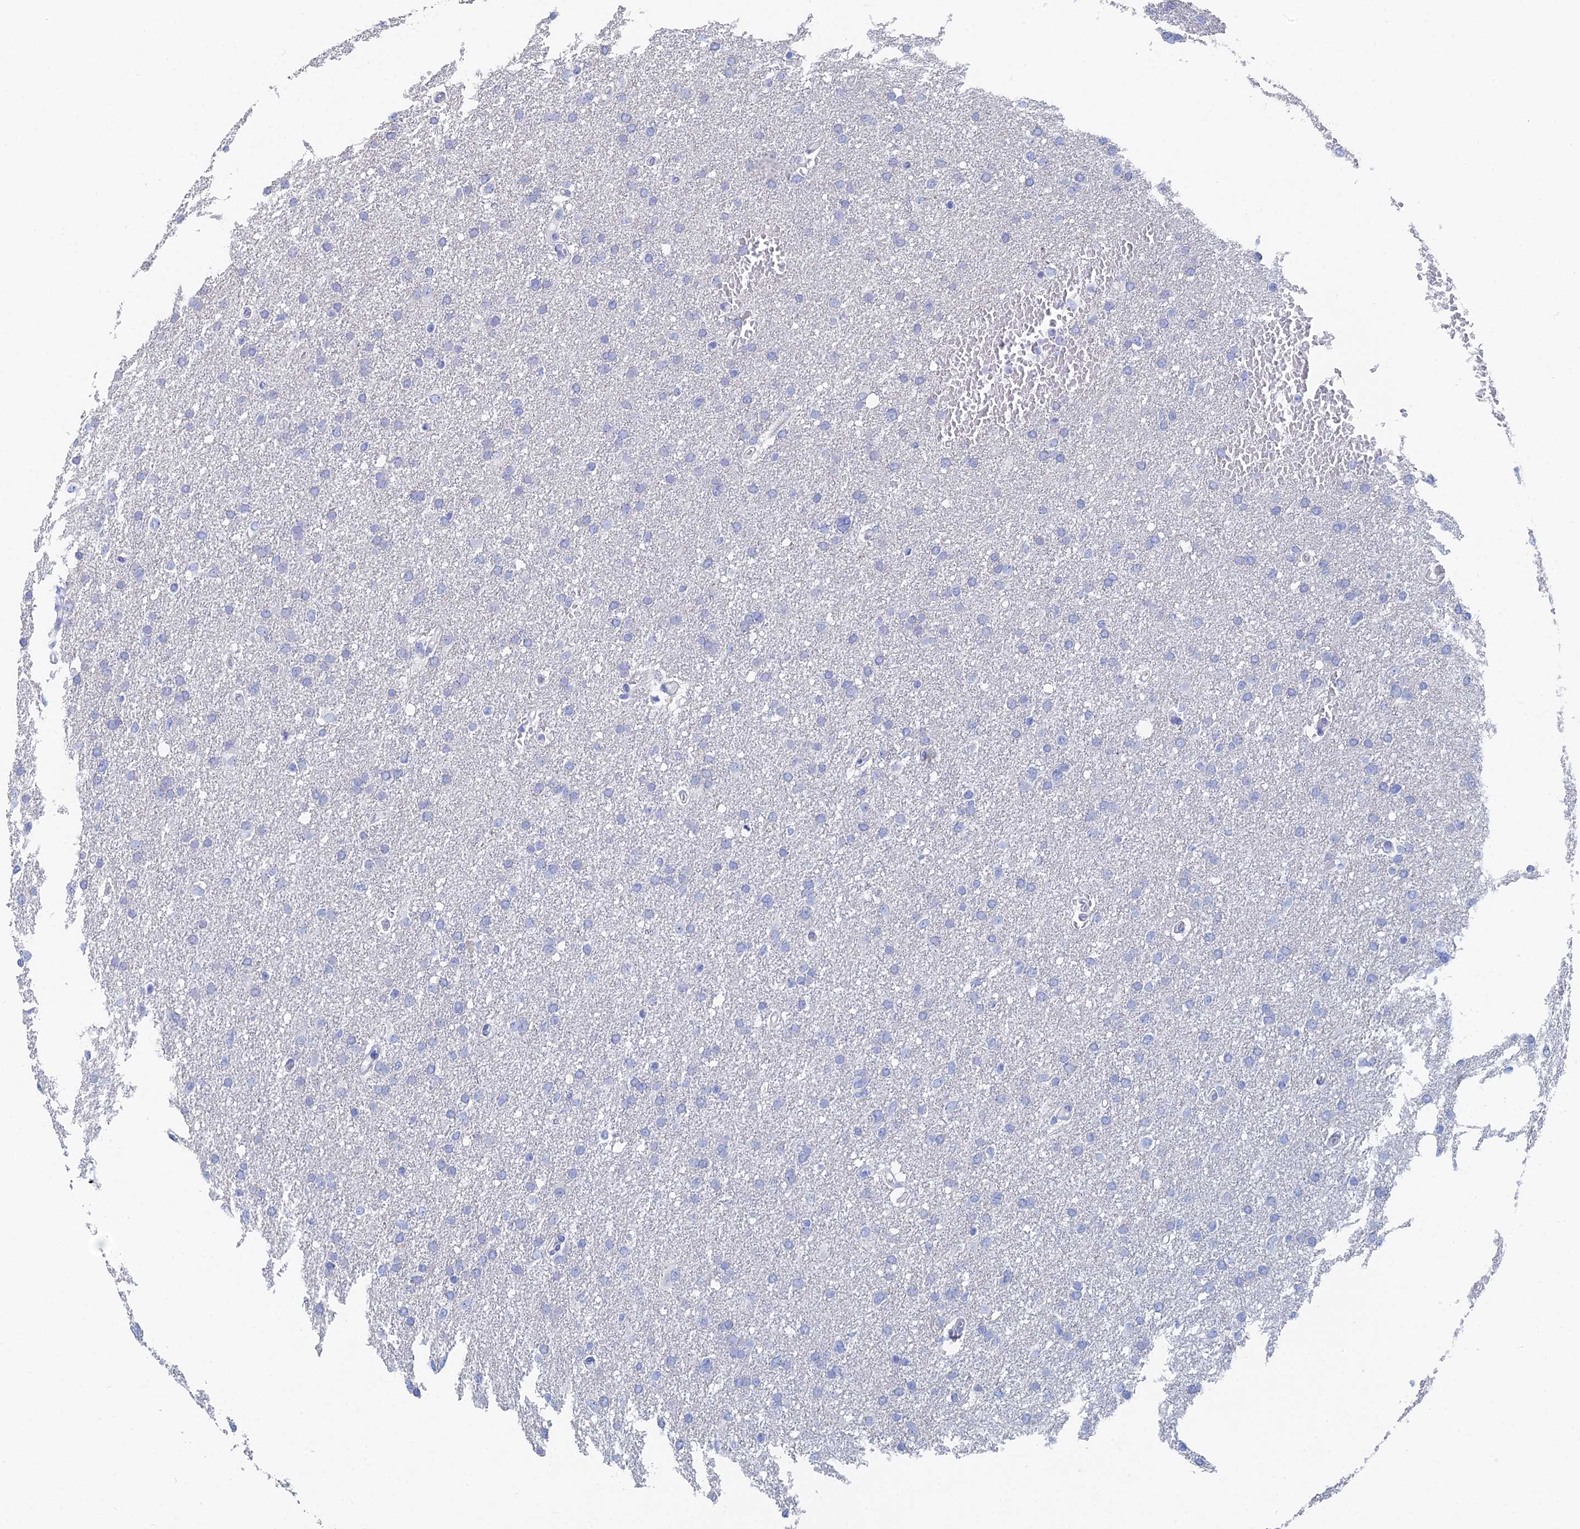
{"staining": {"intensity": "negative", "quantity": "none", "location": "none"}, "tissue": "glioma", "cell_type": "Tumor cells", "image_type": "cancer", "snomed": [{"axis": "morphology", "description": "Glioma, malignant, High grade"}, {"axis": "topography", "description": "Cerebral cortex"}], "caption": "This image is of glioma stained with IHC to label a protein in brown with the nuclei are counter-stained blue. There is no staining in tumor cells.", "gene": "DRGX", "patient": {"sex": "female", "age": 36}}